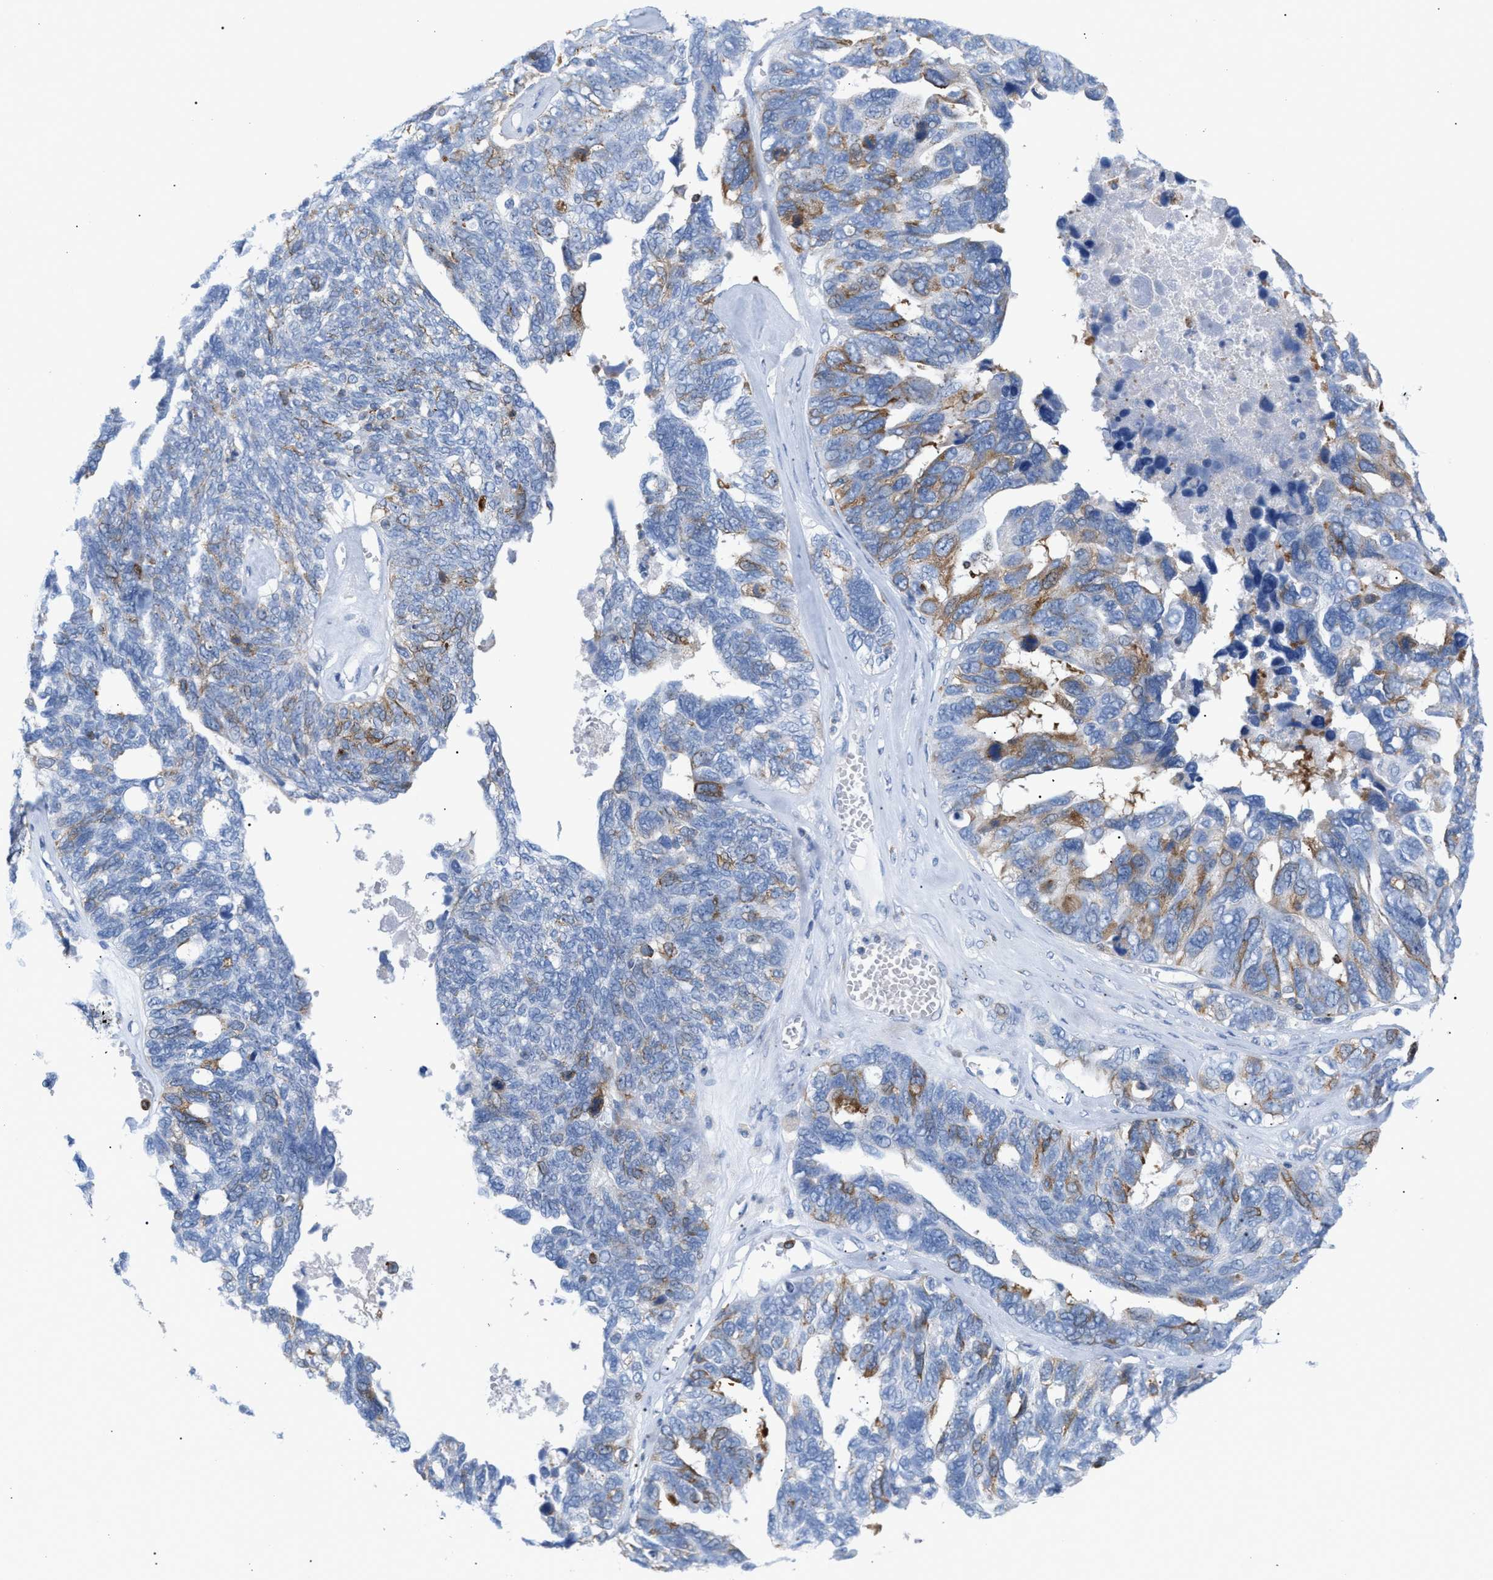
{"staining": {"intensity": "moderate", "quantity": "<25%", "location": "cytoplasmic/membranous"}, "tissue": "ovarian cancer", "cell_type": "Tumor cells", "image_type": "cancer", "snomed": [{"axis": "morphology", "description": "Cystadenocarcinoma, serous, NOS"}, {"axis": "topography", "description": "Ovary"}], "caption": "A histopathology image showing moderate cytoplasmic/membranous staining in about <25% of tumor cells in ovarian serous cystadenocarcinoma, as visualized by brown immunohistochemical staining.", "gene": "TACC3", "patient": {"sex": "female", "age": 79}}